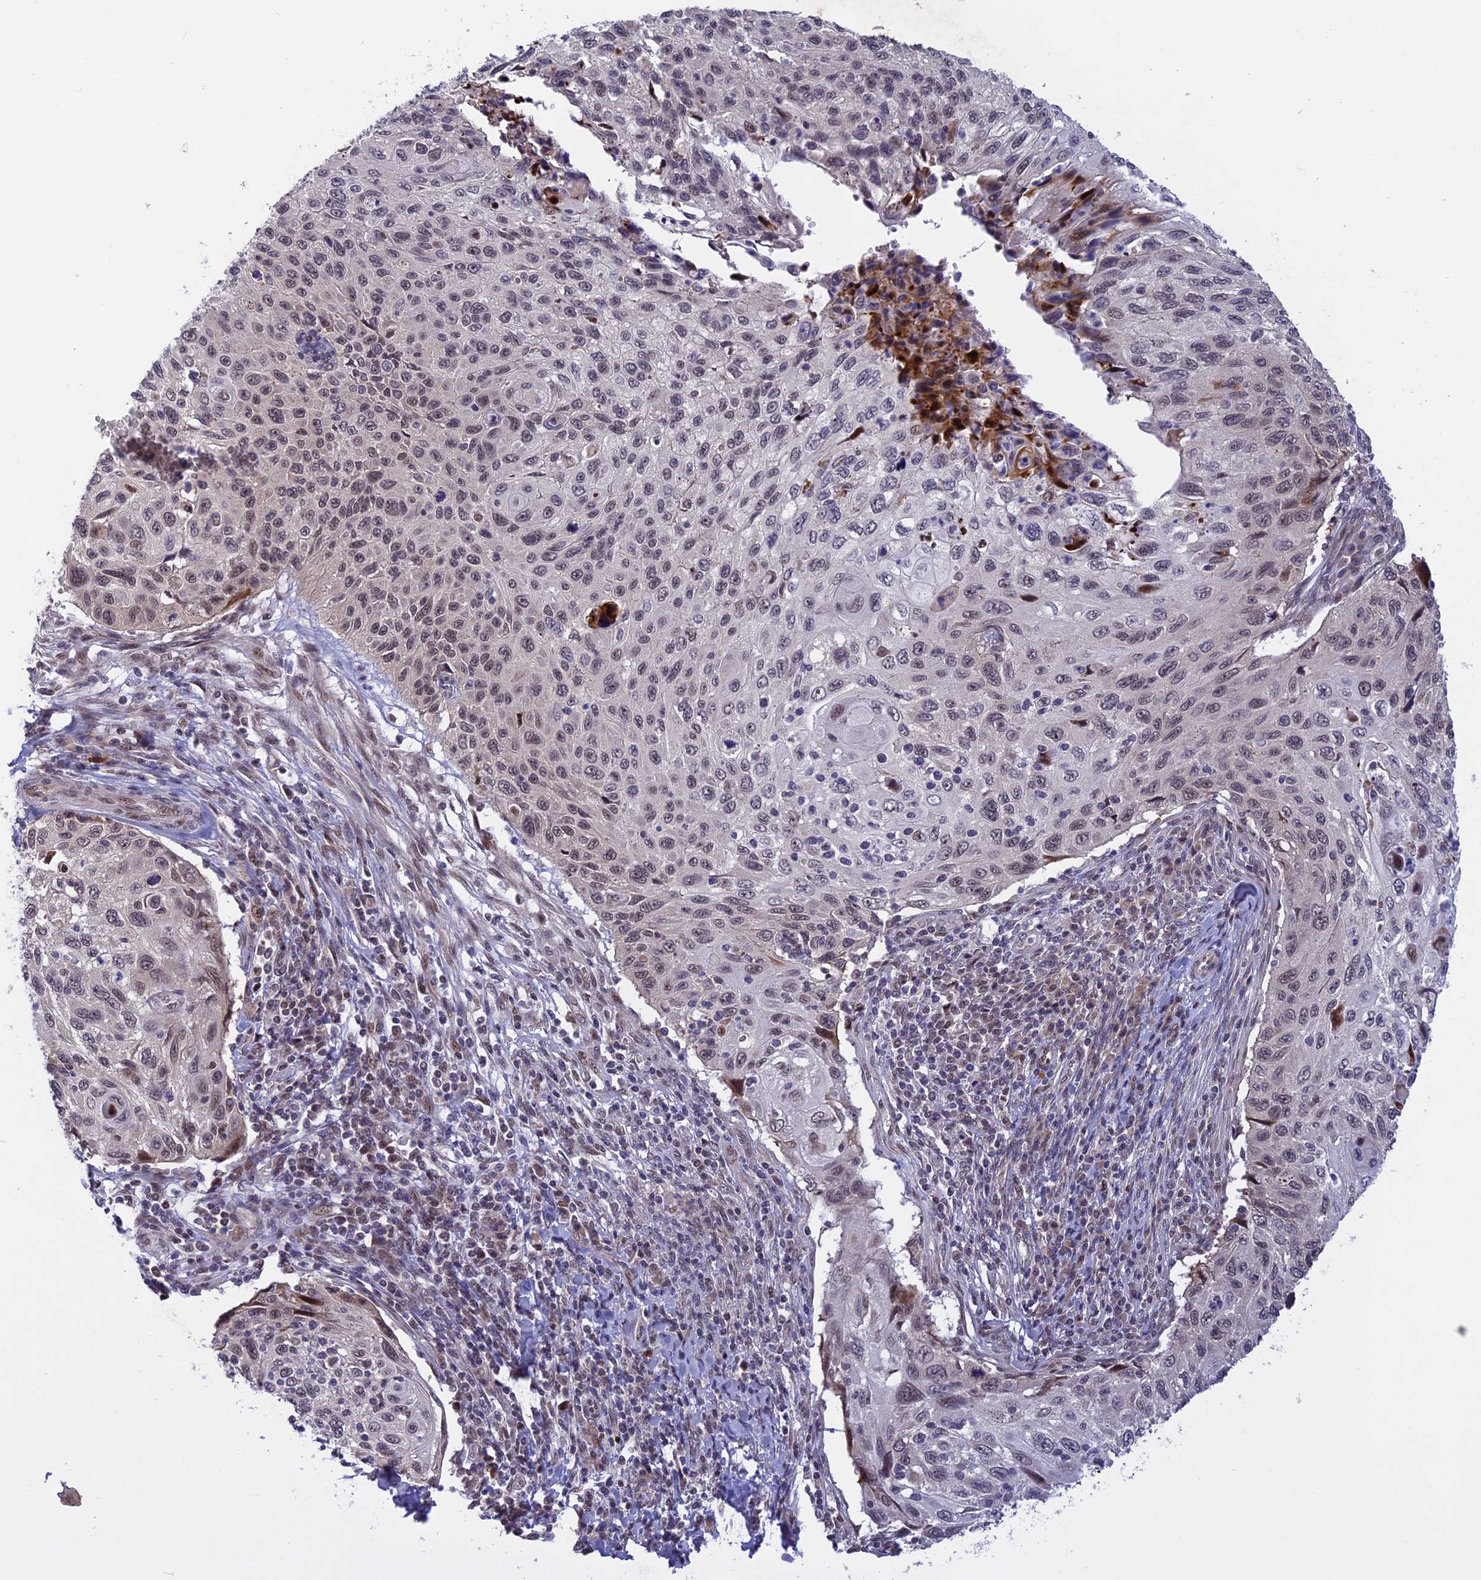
{"staining": {"intensity": "weak", "quantity": "<25%", "location": "nuclear"}, "tissue": "cervical cancer", "cell_type": "Tumor cells", "image_type": "cancer", "snomed": [{"axis": "morphology", "description": "Squamous cell carcinoma, NOS"}, {"axis": "topography", "description": "Cervix"}], "caption": "Immunohistochemistry image of cervical squamous cell carcinoma stained for a protein (brown), which demonstrates no expression in tumor cells.", "gene": "POLR2C", "patient": {"sex": "female", "age": 70}}